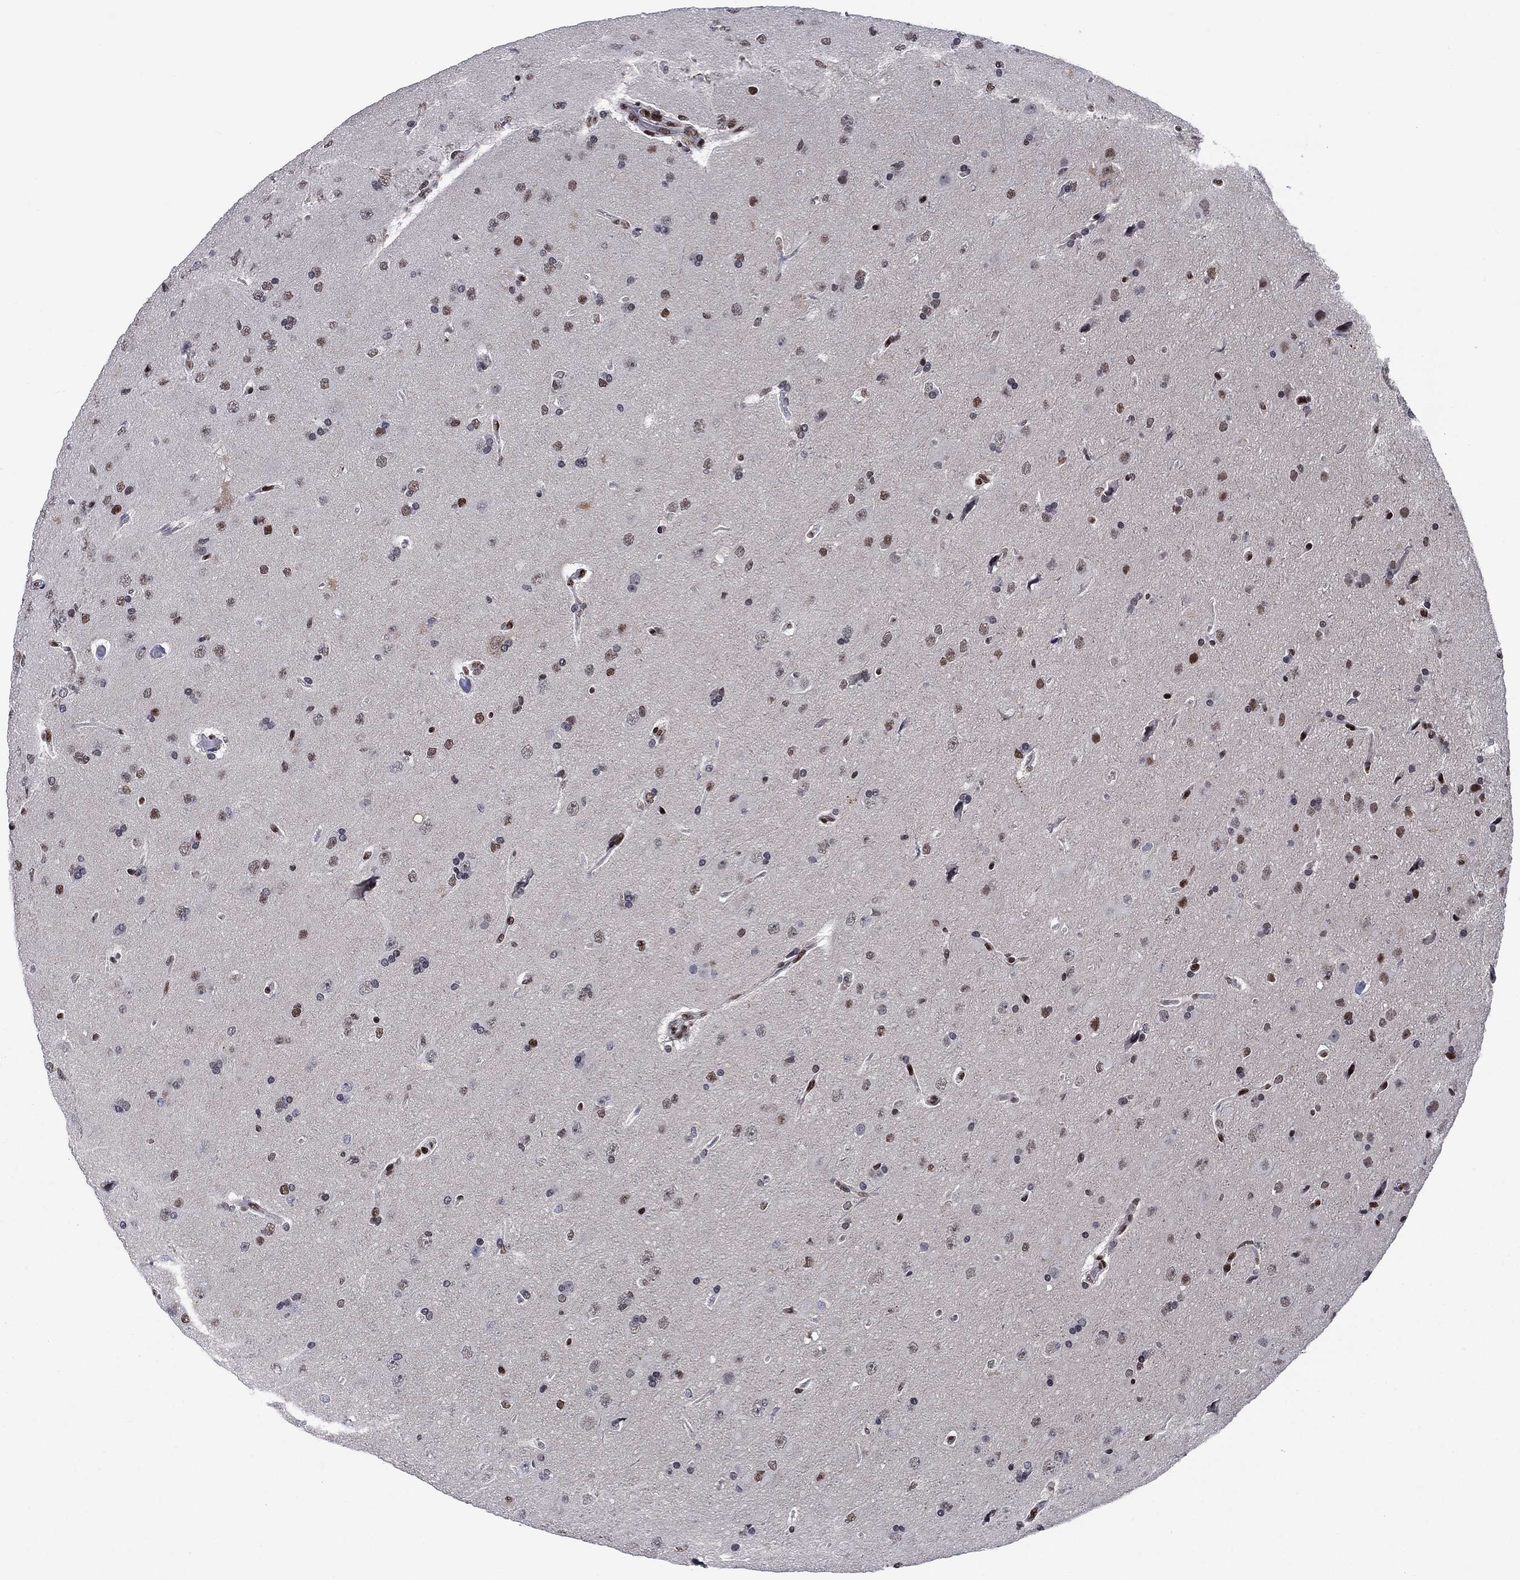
{"staining": {"intensity": "moderate", "quantity": "25%-75%", "location": "nuclear"}, "tissue": "glioma", "cell_type": "Tumor cells", "image_type": "cancer", "snomed": [{"axis": "morphology", "description": "Glioma, malignant, NOS"}, {"axis": "topography", "description": "Cerebral cortex"}], "caption": "Human glioma stained with a protein marker reveals moderate staining in tumor cells.", "gene": "RPRD1B", "patient": {"sex": "male", "age": 58}}